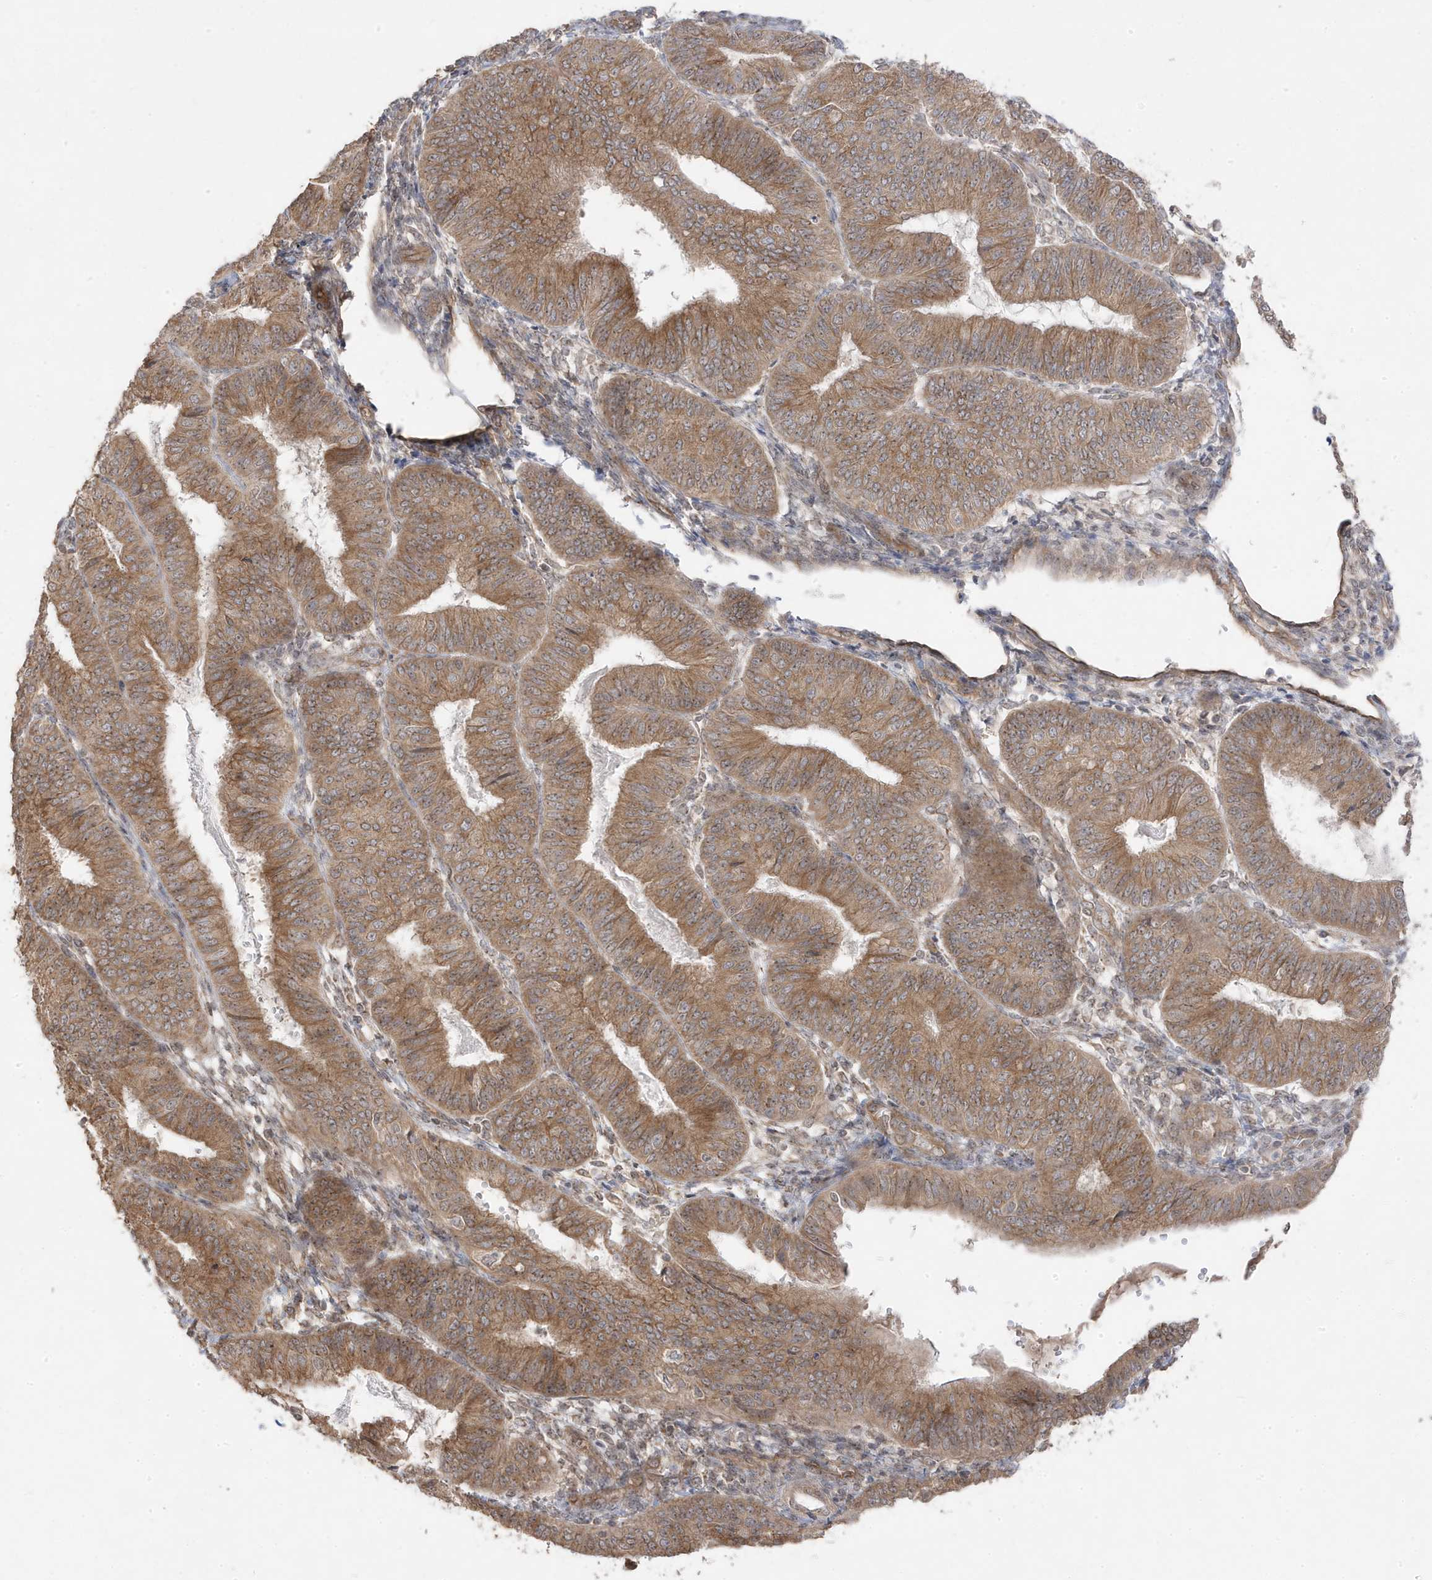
{"staining": {"intensity": "moderate", "quantity": ">75%", "location": "cytoplasmic/membranous"}, "tissue": "endometrial cancer", "cell_type": "Tumor cells", "image_type": "cancer", "snomed": [{"axis": "morphology", "description": "Adenocarcinoma, NOS"}, {"axis": "topography", "description": "Endometrium"}], "caption": "DAB immunohistochemical staining of endometrial cancer (adenocarcinoma) reveals moderate cytoplasmic/membranous protein expression in about >75% of tumor cells. (DAB = brown stain, brightfield microscopy at high magnification).", "gene": "DNAJC12", "patient": {"sex": "female", "age": 58}}